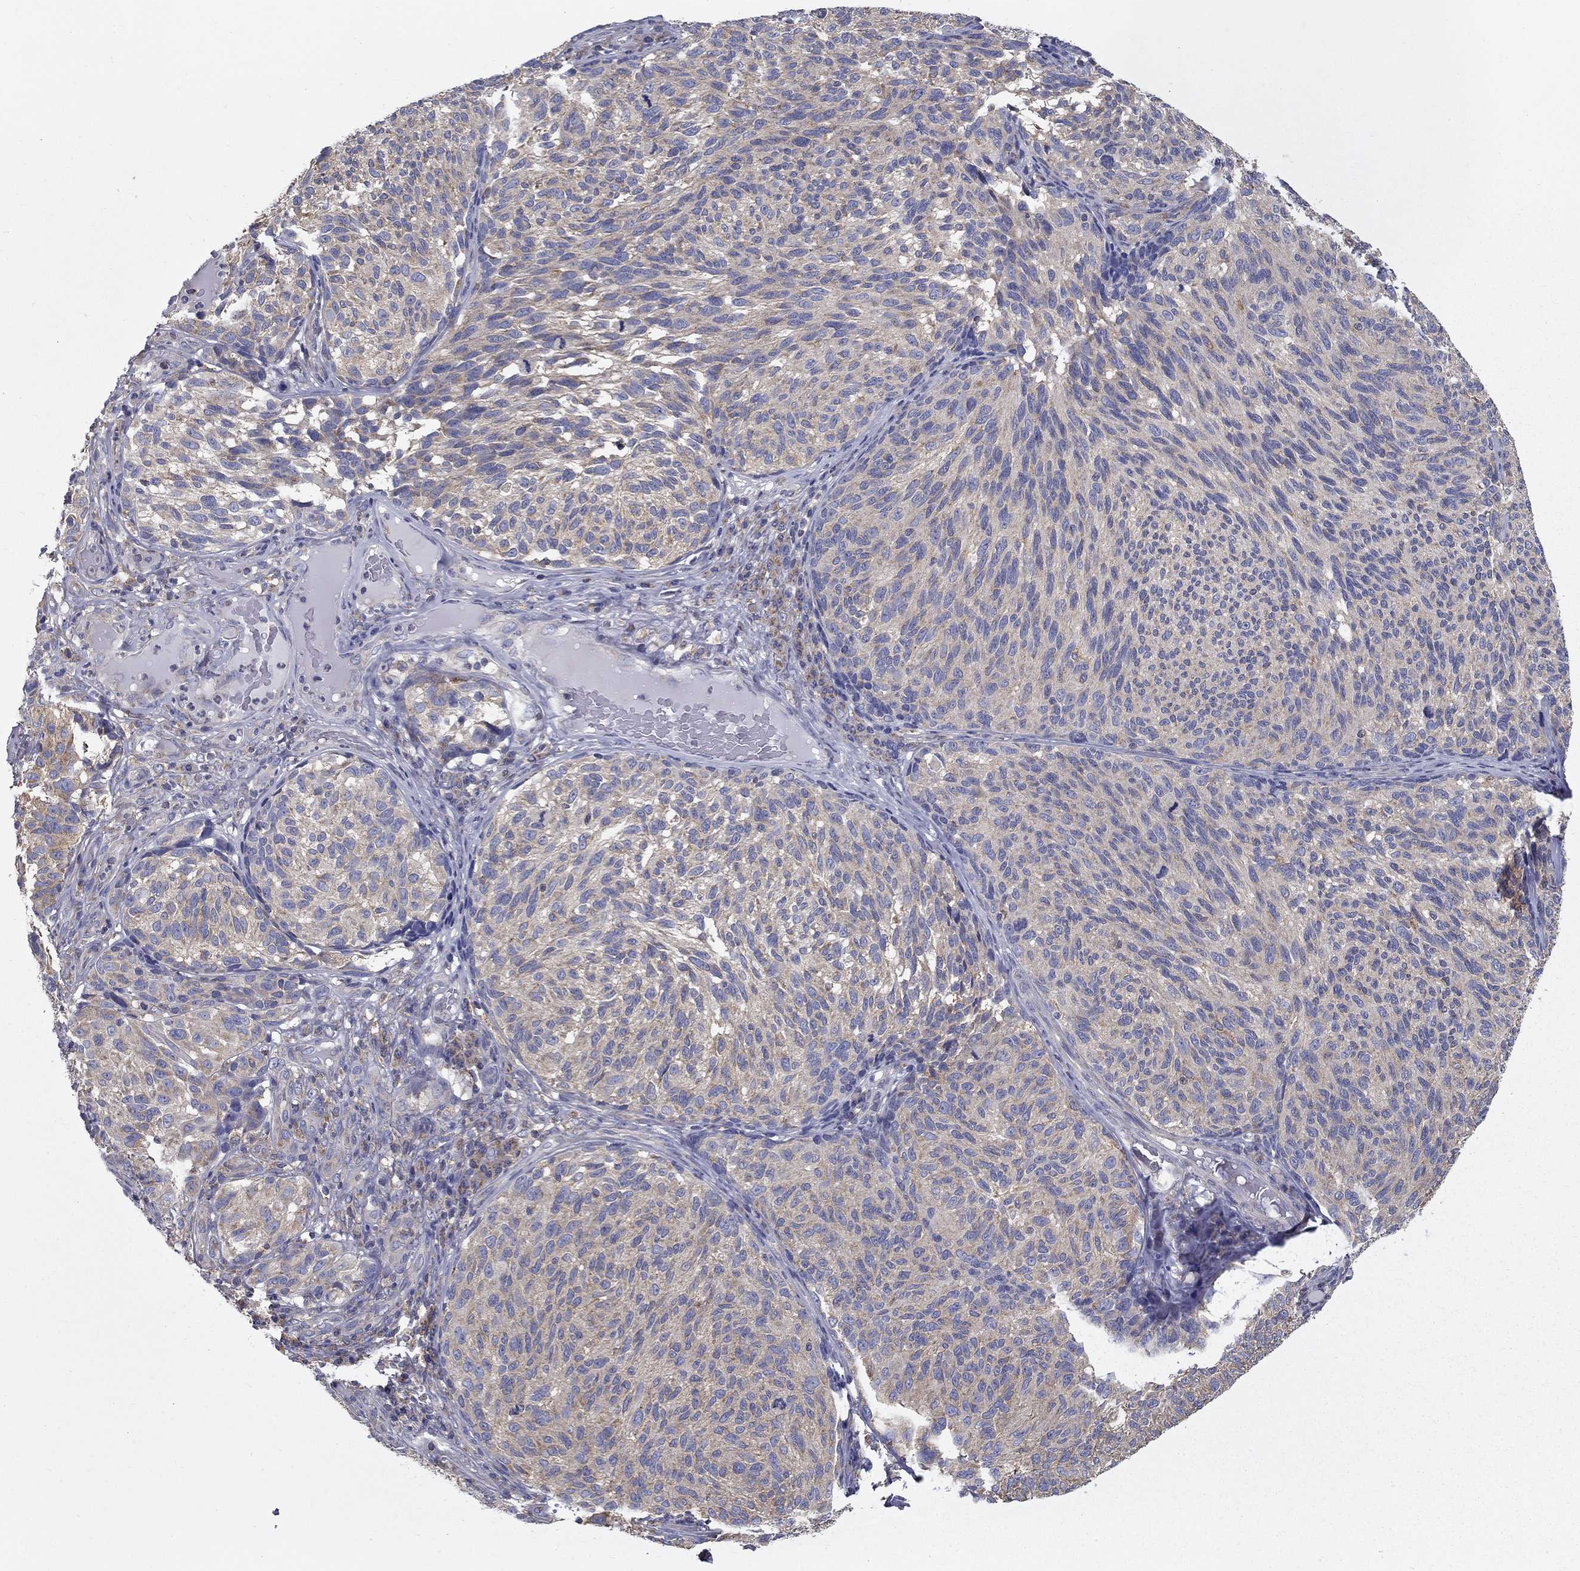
{"staining": {"intensity": "negative", "quantity": "none", "location": "none"}, "tissue": "melanoma", "cell_type": "Tumor cells", "image_type": "cancer", "snomed": [{"axis": "morphology", "description": "Malignant melanoma, NOS"}, {"axis": "topography", "description": "Skin"}], "caption": "Immunohistochemical staining of melanoma displays no significant expression in tumor cells.", "gene": "NME5", "patient": {"sex": "female", "age": 73}}